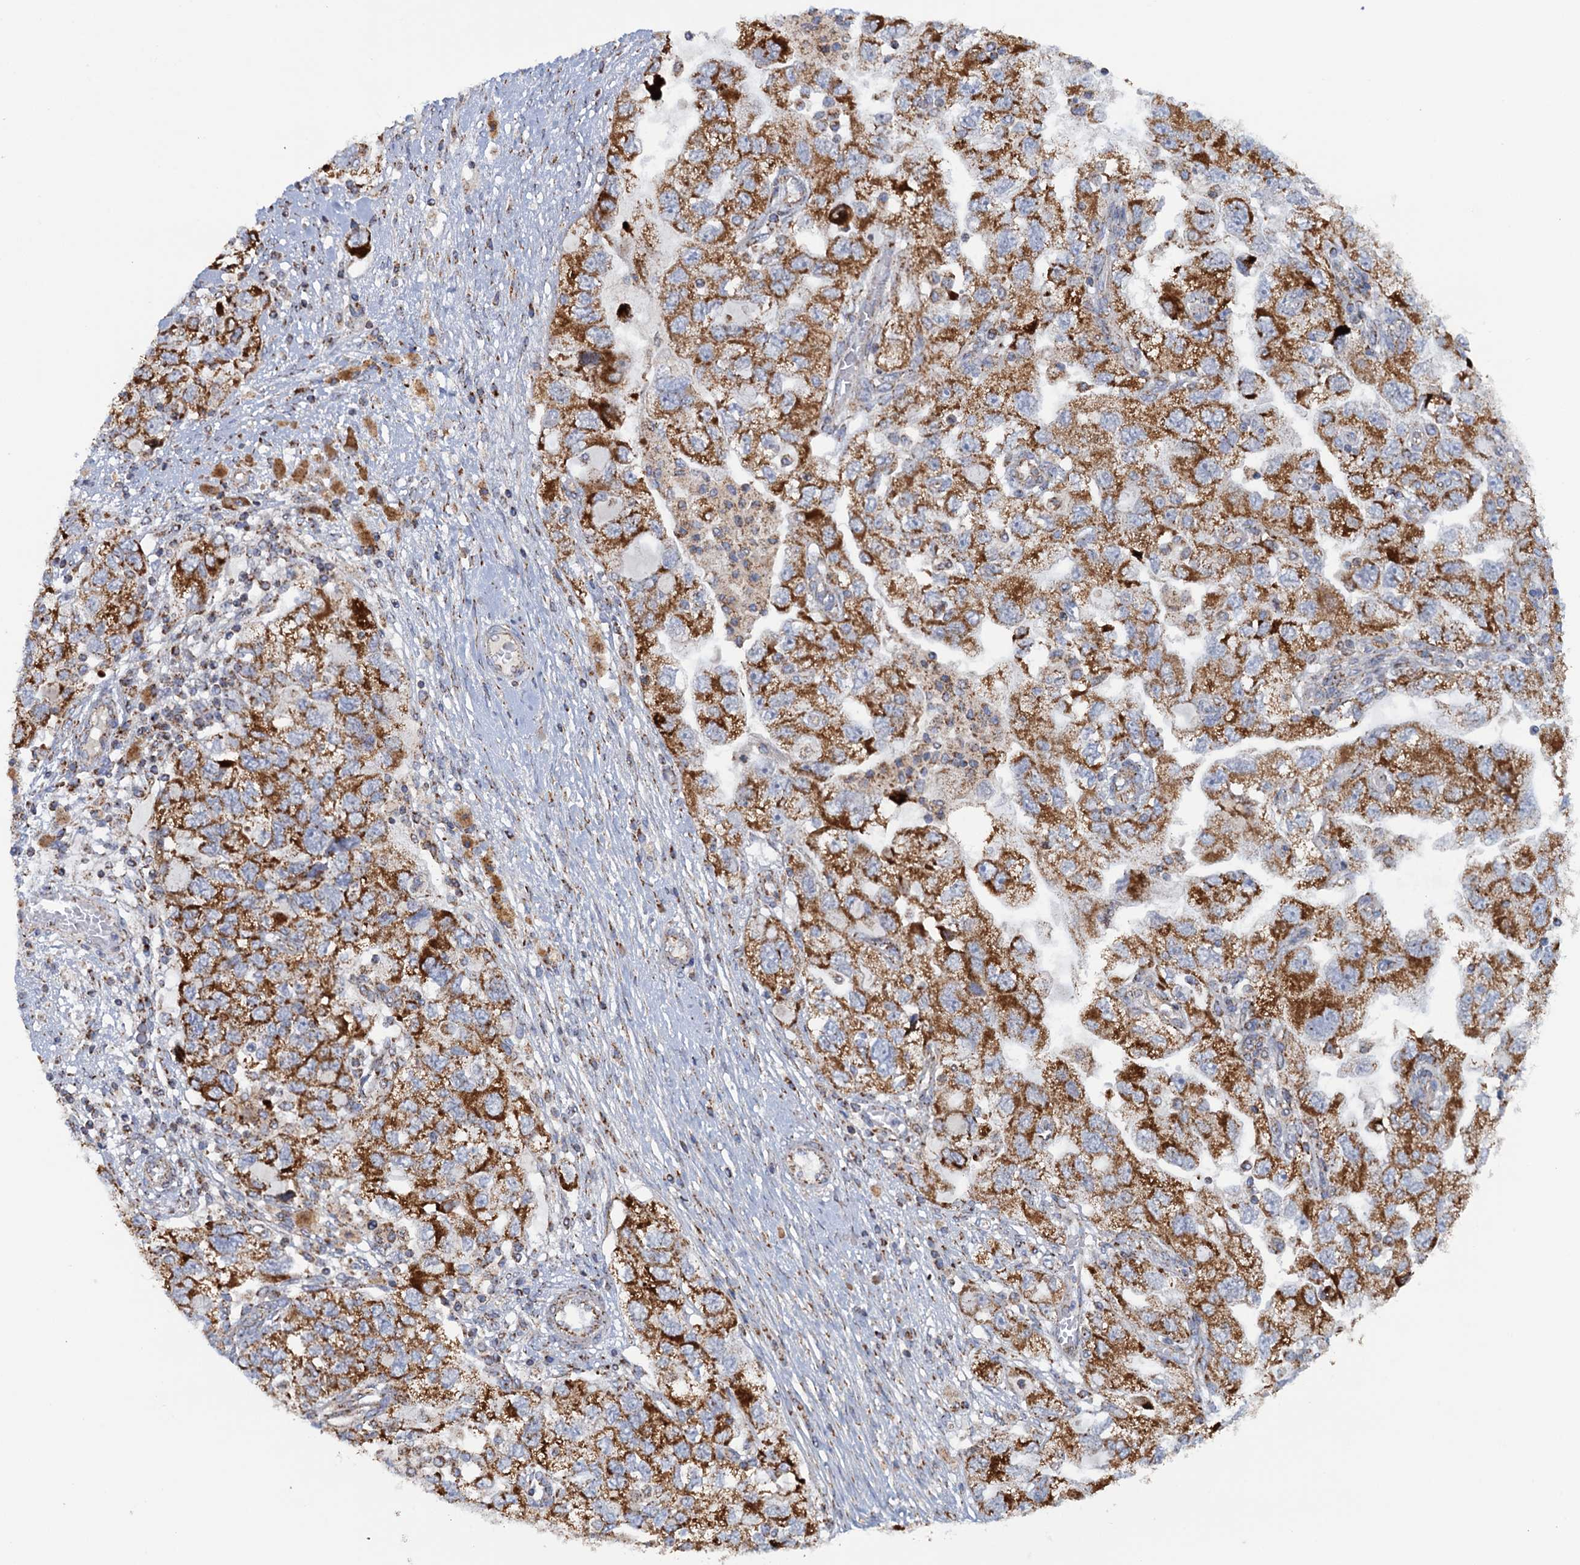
{"staining": {"intensity": "strong", "quantity": ">75%", "location": "cytoplasmic/membranous"}, "tissue": "ovarian cancer", "cell_type": "Tumor cells", "image_type": "cancer", "snomed": [{"axis": "morphology", "description": "Carcinoma, NOS"}, {"axis": "morphology", "description": "Cystadenocarcinoma, serous, NOS"}, {"axis": "topography", "description": "Ovary"}], "caption": "Carcinoma (ovarian) stained with a protein marker shows strong staining in tumor cells.", "gene": "GTPBP3", "patient": {"sex": "female", "age": 69}}